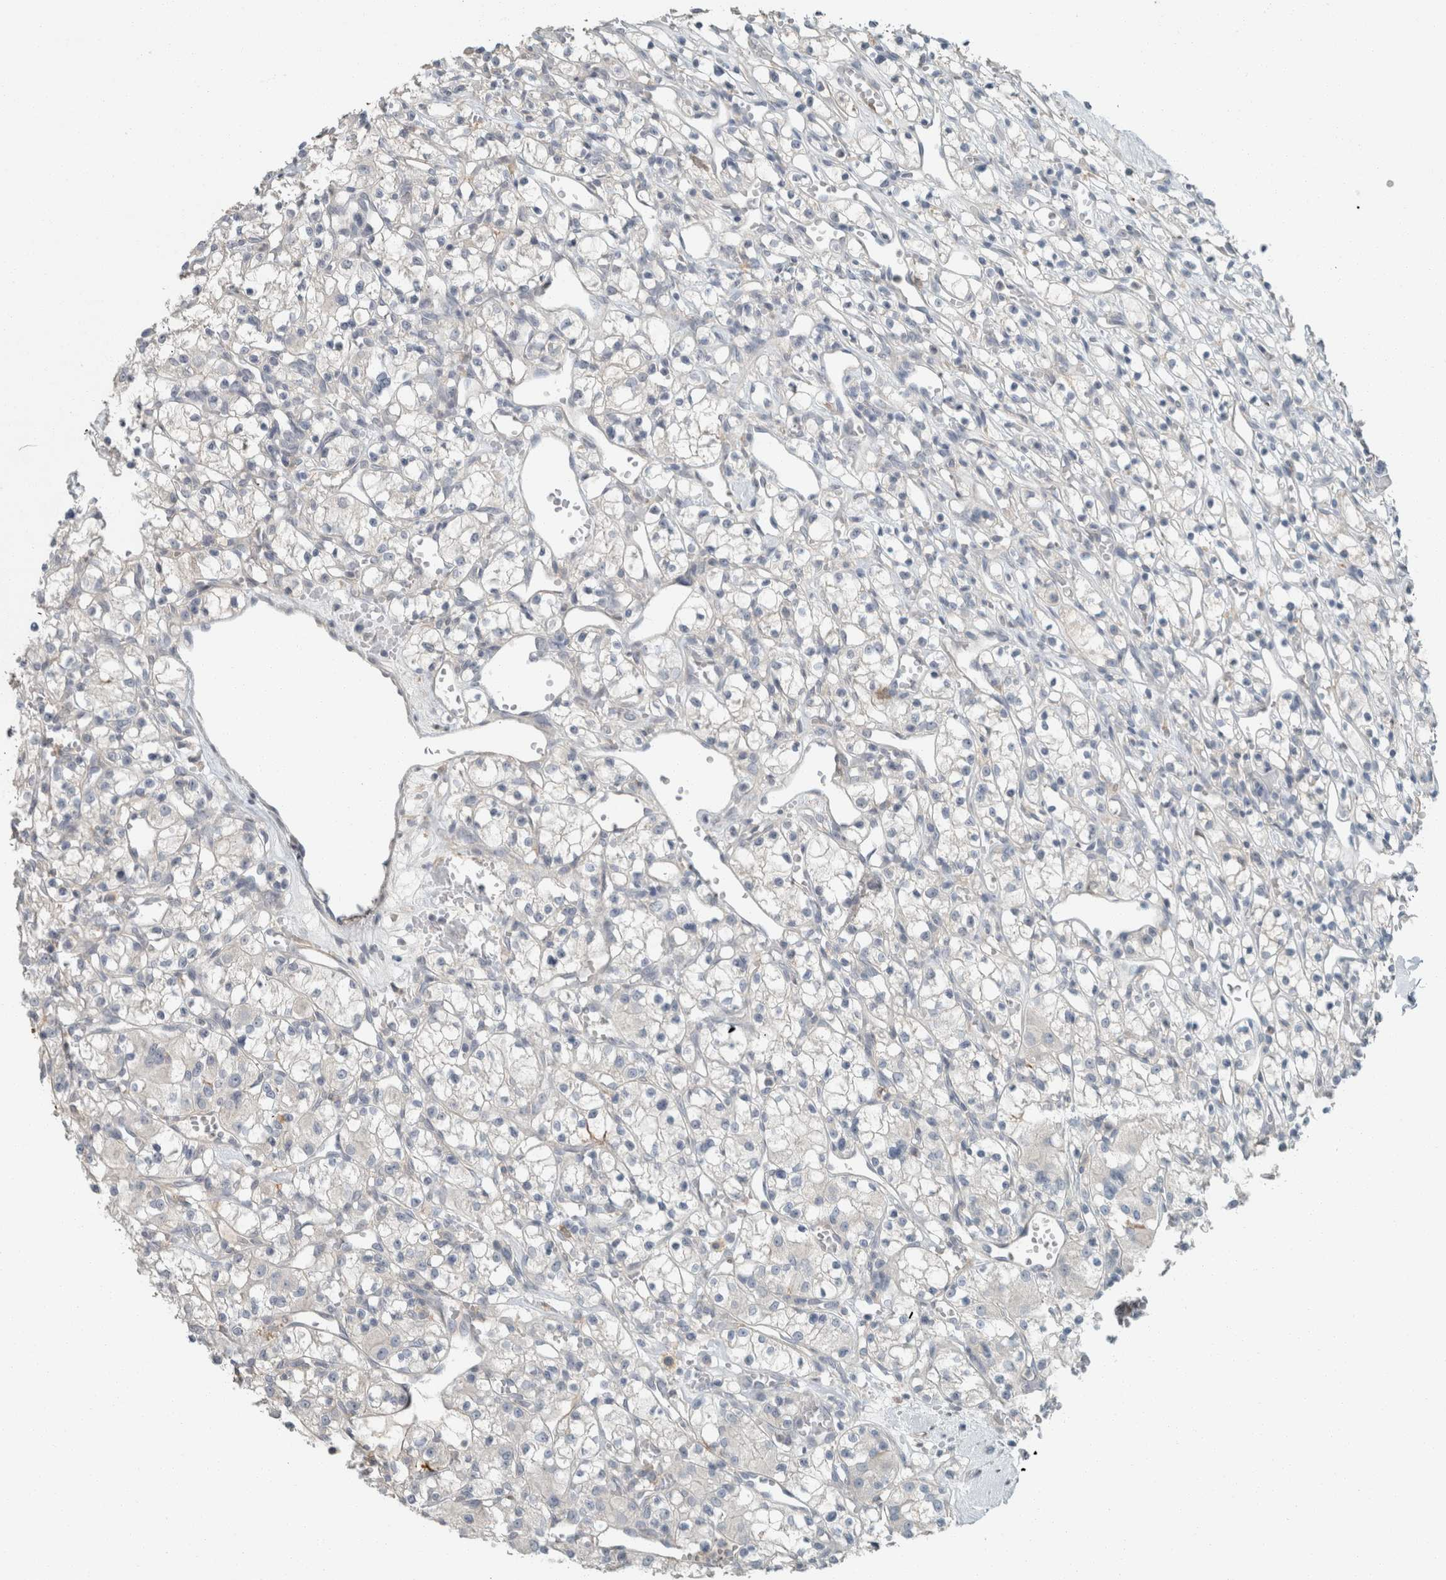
{"staining": {"intensity": "negative", "quantity": "none", "location": "none"}, "tissue": "renal cancer", "cell_type": "Tumor cells", "image_type": "cancer", "snomed": [{"axis": "morphology", "description": "Adenocarcinoma, NOS"}, {"axis": "topography", "description": "Kidney"}], "caption": "The photomicrograph shows no staining of tumor cells in adenocarcinoma (renal).", "gene": "SCIN", "patient": {"sex": "female", "age": 59}}